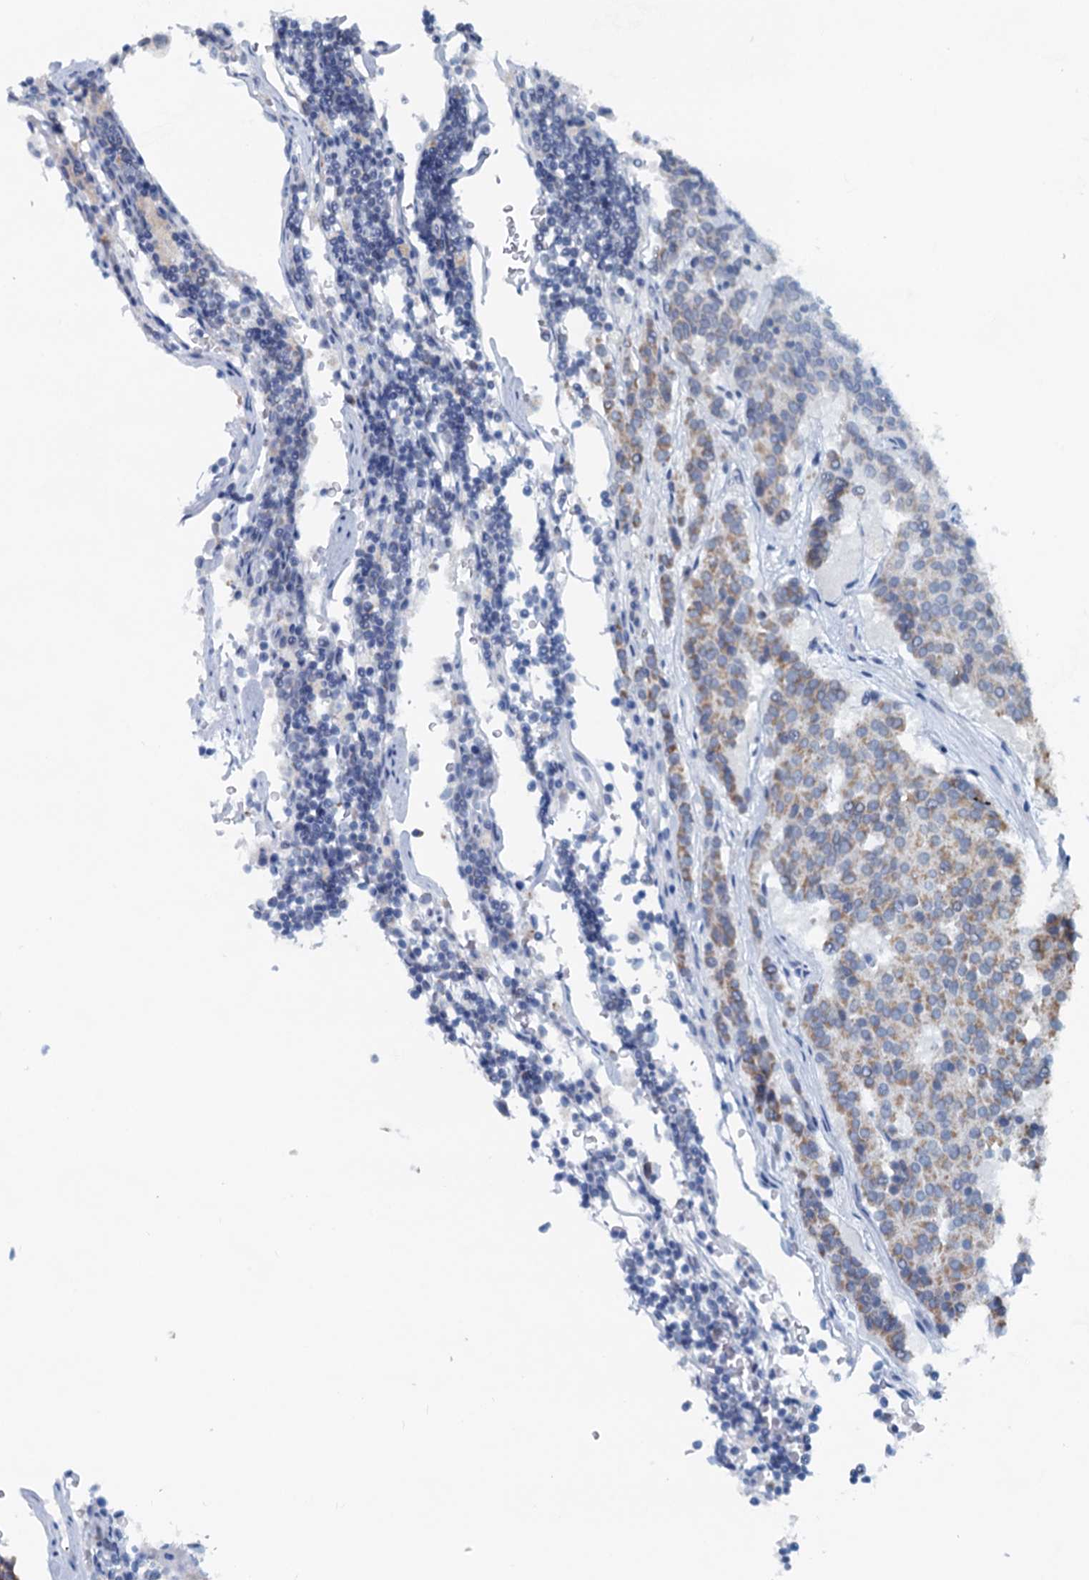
{"staining": {"intensity": "weak", "quantity": "<25%", "location": "cytoplasmic/membranous"}, "tissue": "carcinoid", "cell_type": "Tumor cells", "image_type": "cancer", "snomed": [{"axis": "morphology", "description": "Carcinoid, malignant, NOS"}, {"axis": "topography", "description": "Pancreas"}], "caption": "There is no significant expression in tumor cells of carcinoid.", "gene": "RITA1", "patient": {"sex": "female", "age": 54}}